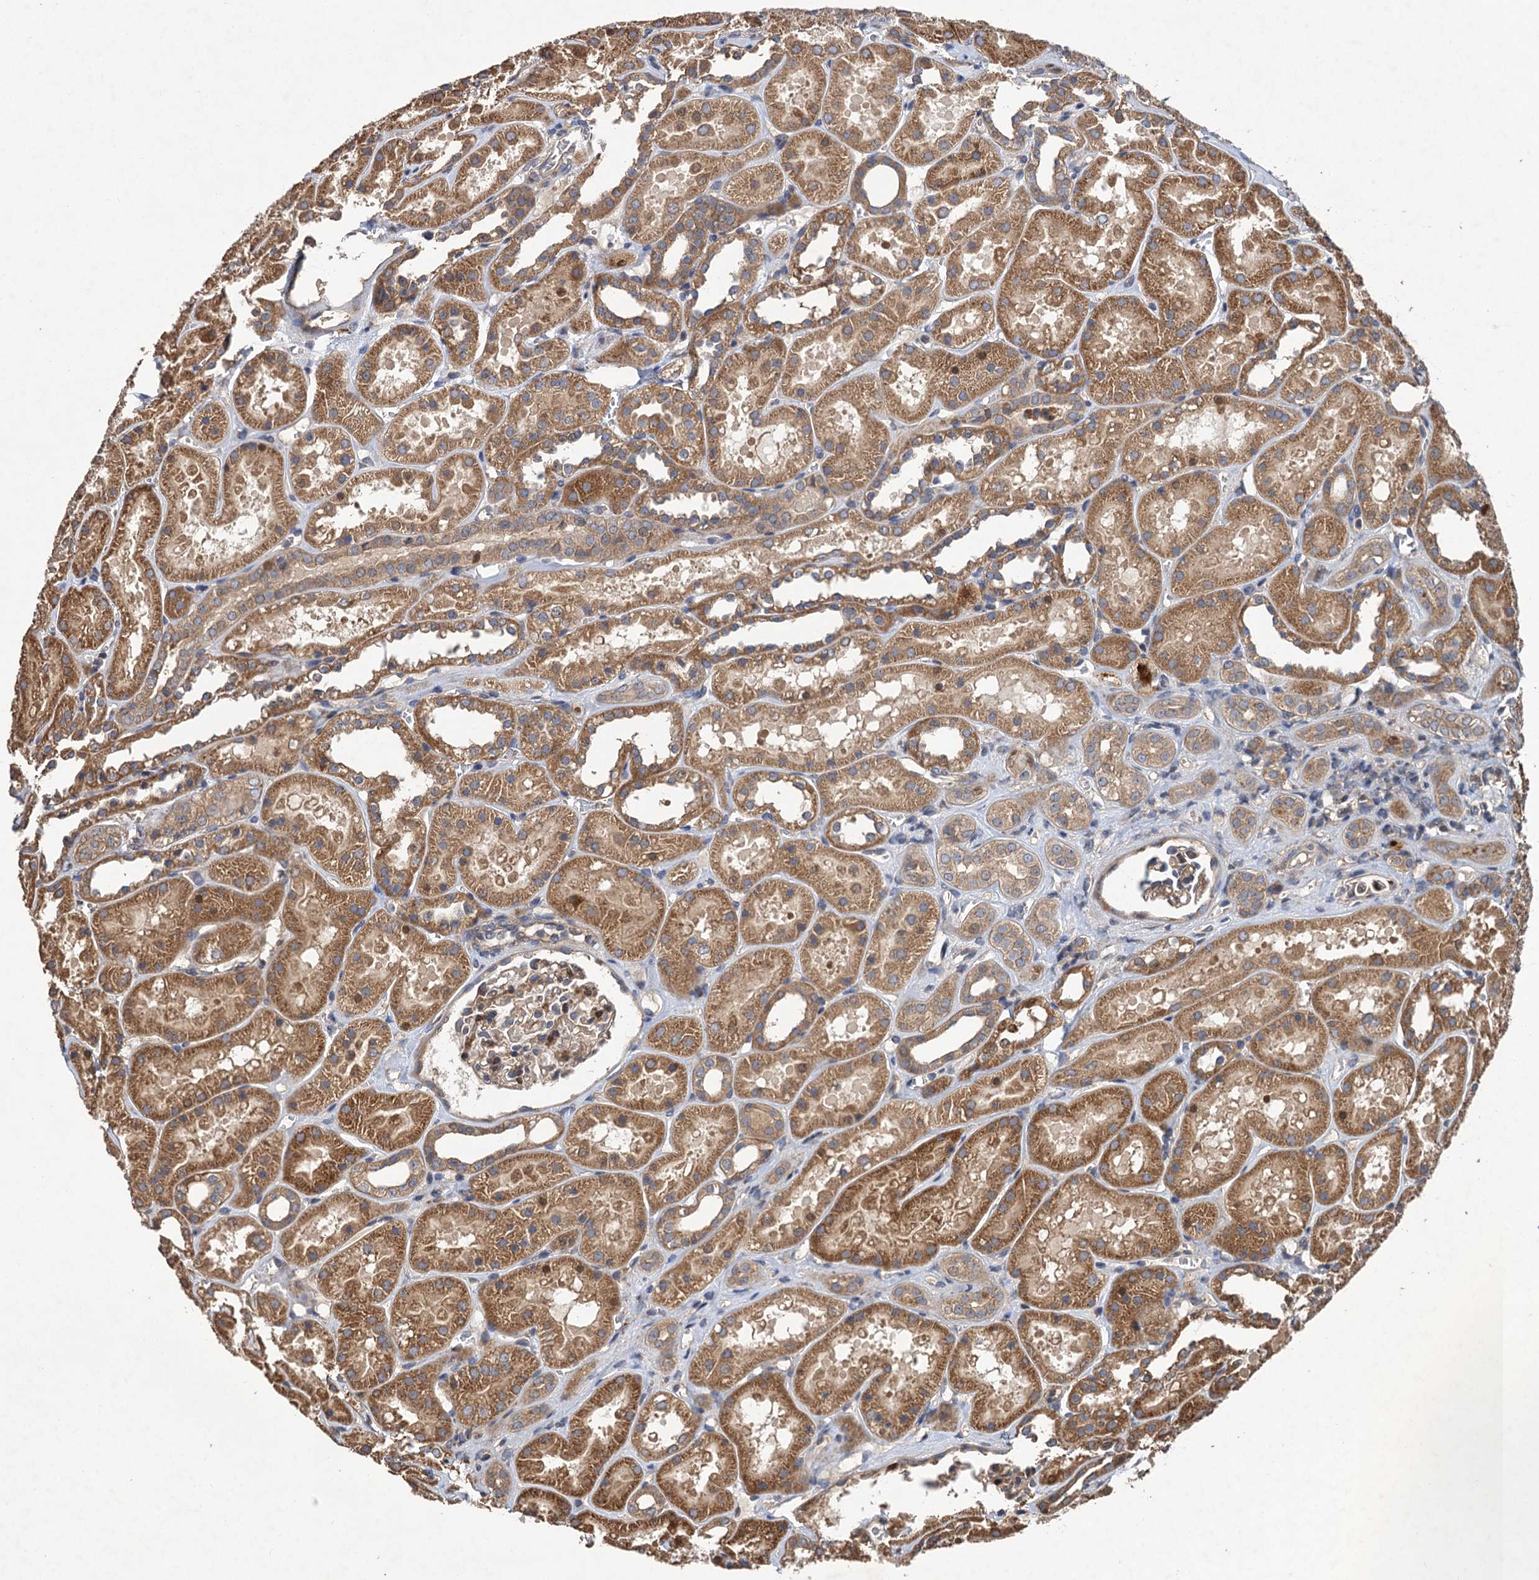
{"staining": {"intensity": "weak", "quantity": "25%-75%", "location": "cytoplasmic/membranous"}, "tissue": "kidney", "cell_type": "Cells in glomeruli", "image_type": "normal", "snomed": [{"axis": "morphology", "description": "Normal tissue, NOS"}, {"axis": "topography", "description": "Kidney"}], "caption": "Immunohistochemistry (IHC) photomicrograph of benign kidney: human kidney stained using IHC reveals low levels of weak protein expression localized specifically in the cytoplasmic/membranous of cells in glomeruli, appearing as a cytoplasmic/membranous brown color.", "gene": "TMEM39B", "patient": {"sex": "female", "age": 41}}